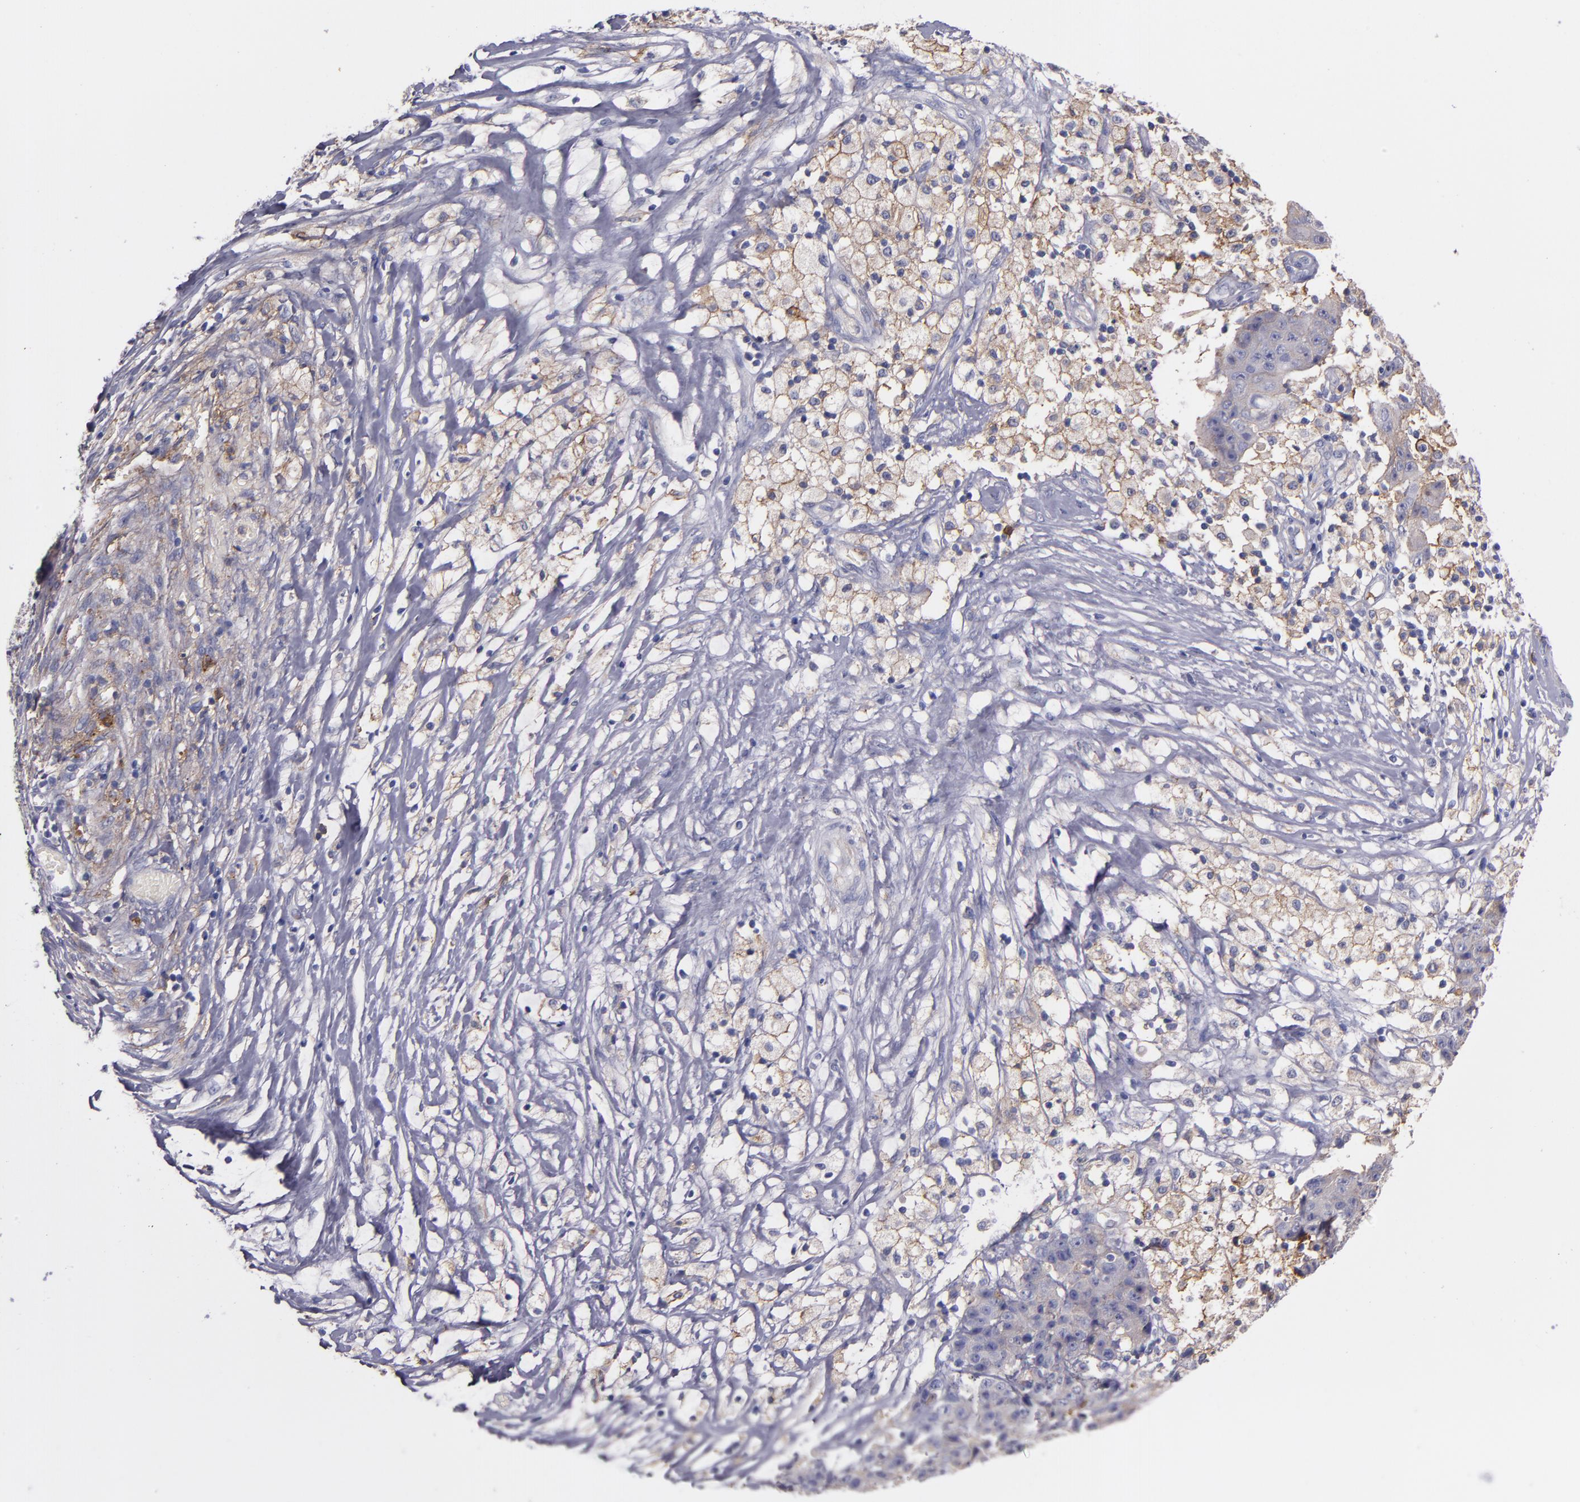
{"staining": {"intensity": "weak", "quantity": "25%-75%", "location": "cytoplasmic/membranous"}, "tissue": "ovarian cancer", "cell_type": "Tumor cells", "image_type": "cancer", "snomed": [{"axis": "morphology", "description": "Carcinoma, endometroid"}, {"axis": "topography", "description": "Ovary"}], "caption": "Ovarian endometroid carcinoma was stained to show a protein in brown. There is low levels of weak cytoplasmic/membranous positivity in about 25%-75% of tumor cells.", "gene": "C5AR1", "patient": {"sex": "female", "age": 42}}